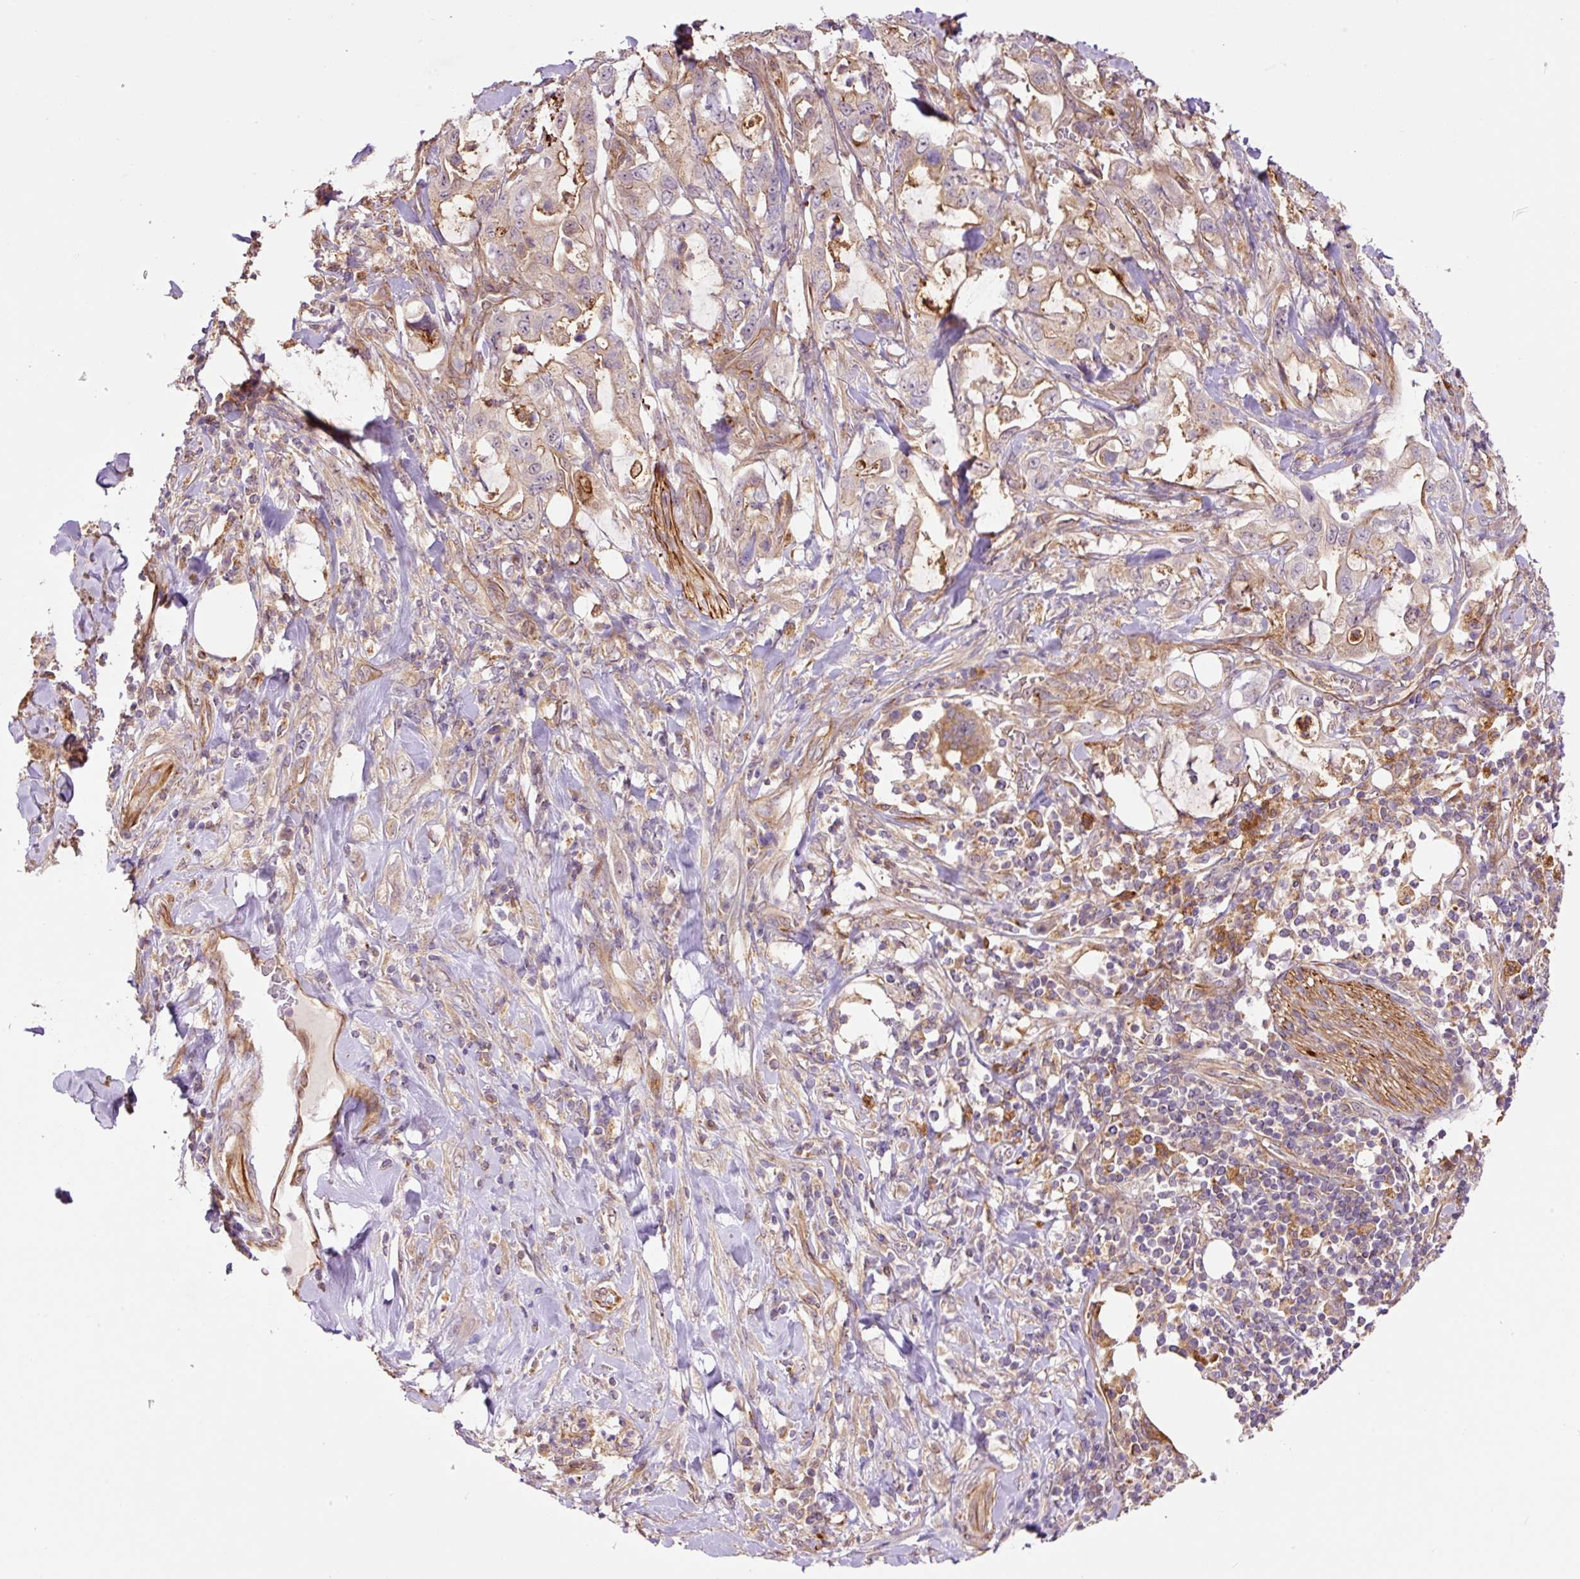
{"staining": {"intensity": "weak", "quantity": "<25%", "location": "cytoplasmic/membranous"}, "tissue": "pancreatic cancer", "cell_type": "Tumor cells", "image_type": "cancer", "snomed": [{"axis": "morphology", "description": "Adenocarcinoma, NOS"}, {"axis": "topography", "description": "Pancreas"}], "caption": "DAB immunohistochemical staining of pancreatic adenocarcinoma shows no significant expression in tumor cells.", "gene": "PCK2", "patient": {"sex": "female", "age": 61}}